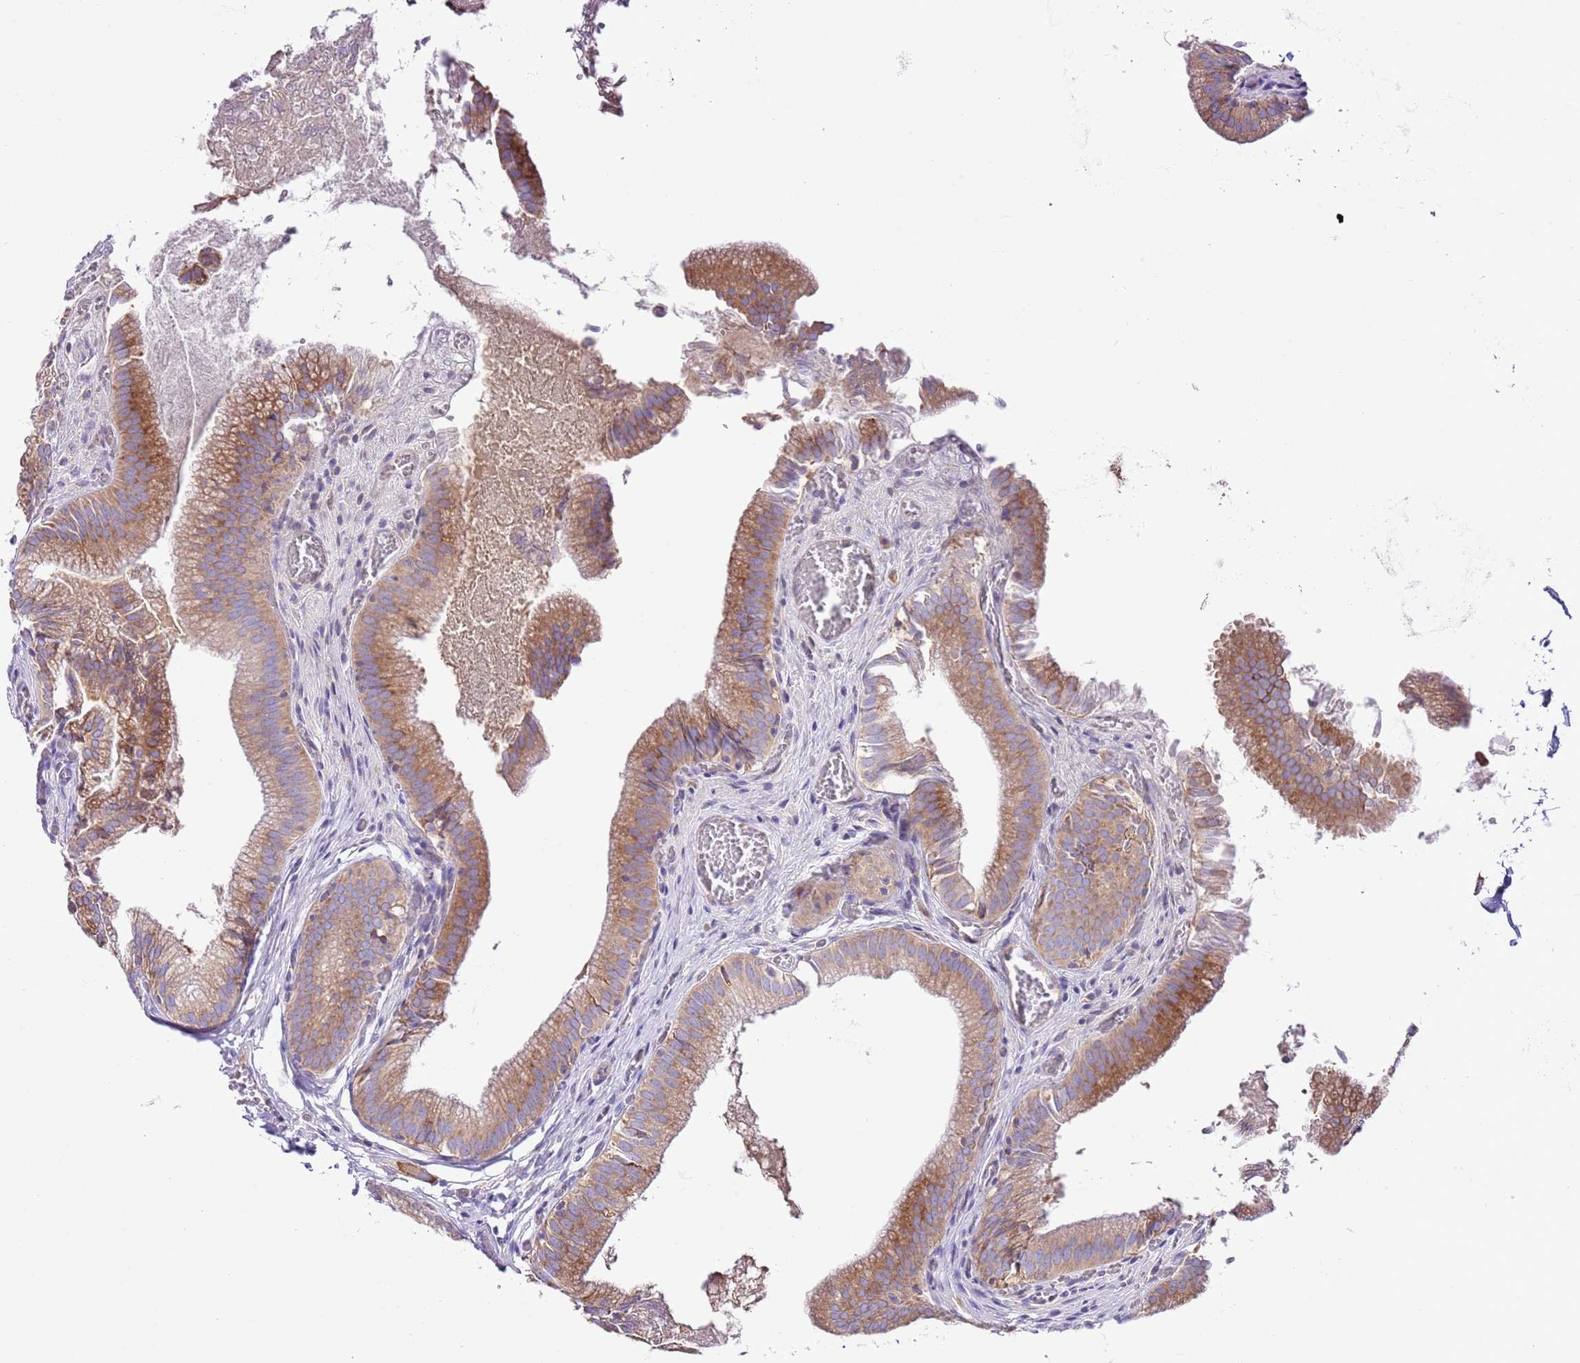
{"staining": {"intensity": "moderate", "quantity": ">75%", "location": "cytoplasmic/membranous"}, "tissue": "gallbladder", "cell_type": "Glandular cells", "image_type": "normal", "snomed": [{"axis": "morphology", "description": "Normal tissue, NOS"}, {"axis": "topography", "description": "Gallbladder"}, {"axis": "topography", "description": "Peripheral nerve tissue"}], "caption": "Gallbladder stained with immunohistochemistry (IHC) demonstrates moderate cytoplasmic/membranous positivity in about >75% of glandular cells.", "gene": "RPS10", "patient": {"sex": "male", "age": 17}}